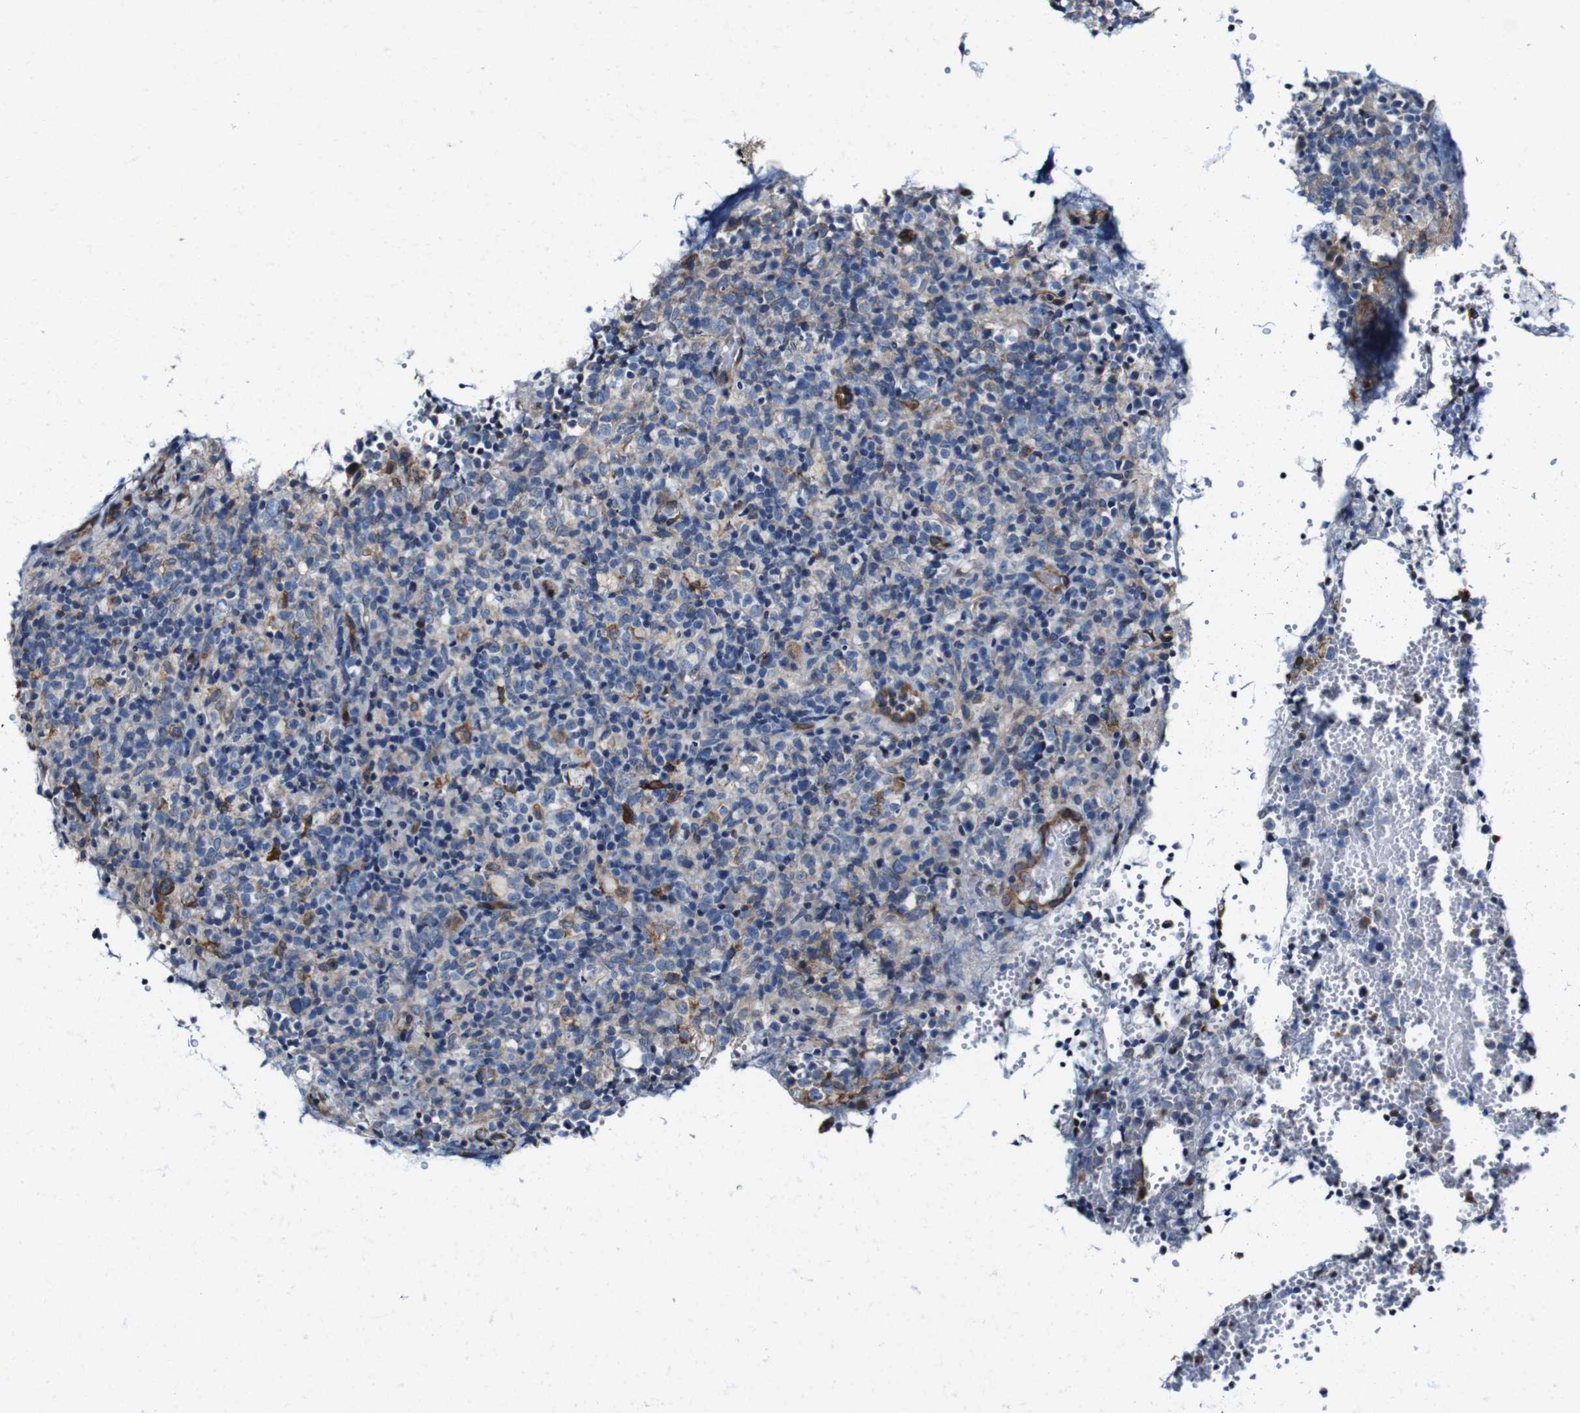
{"staining": {"intensity": "weak", "quantity": "<25%", "location": "cytoplasmic/membranous"}, "tissue": "lymphoma", "cell_type": "Tumor cells", "image_type": "cancer", "snomed": [{"axis": "morphology", "description": "Malignant lymphoma, non-Hodgkin's type, High grade"}, {"axis": "topography", "description": "Lymph node"}], "caption": "IHC image of human lymphoma stained for a protein (brown), which shows no positivity in tumor cells. (Brightfield microscopy of DAB (3,3'-diaminobenzidine) immunohistochemistry (IHC) at high magnification).", "gene": "GRAMD1A", "patient": {"sex": "female", "age": 76}}